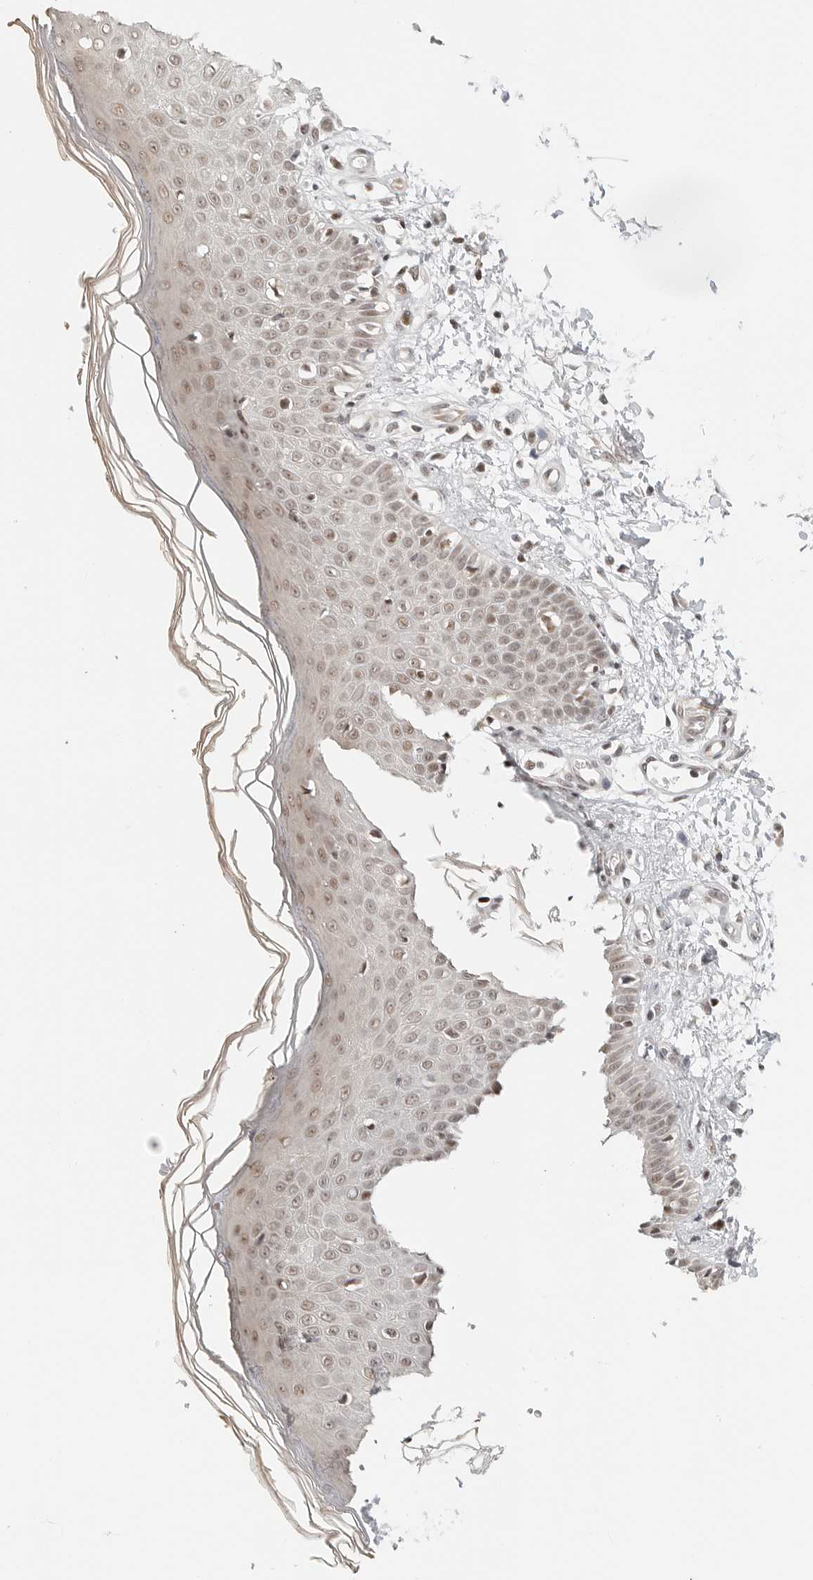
{"staining": {"intensity": "negative", "quantity": "none", "location": "none"}, "tissue": "skin", "cell_type": "Fibroblasts", "image_type": "normal", "snomed": [{"axis": "morphology", "description": "Normal tissue, NOS"}, {"axis": "morphology", "description": "Inflammation, NOS"}, {"axis": "topography", "description": "Skin"}], "caption": "Fibroblasts show no significant staining in unremarkable skin. (Immunohistochemistry, brightfield microscopy, high magnification).", "gene": "TSEN2", "patient": {"sex": "female", "age": 44}}